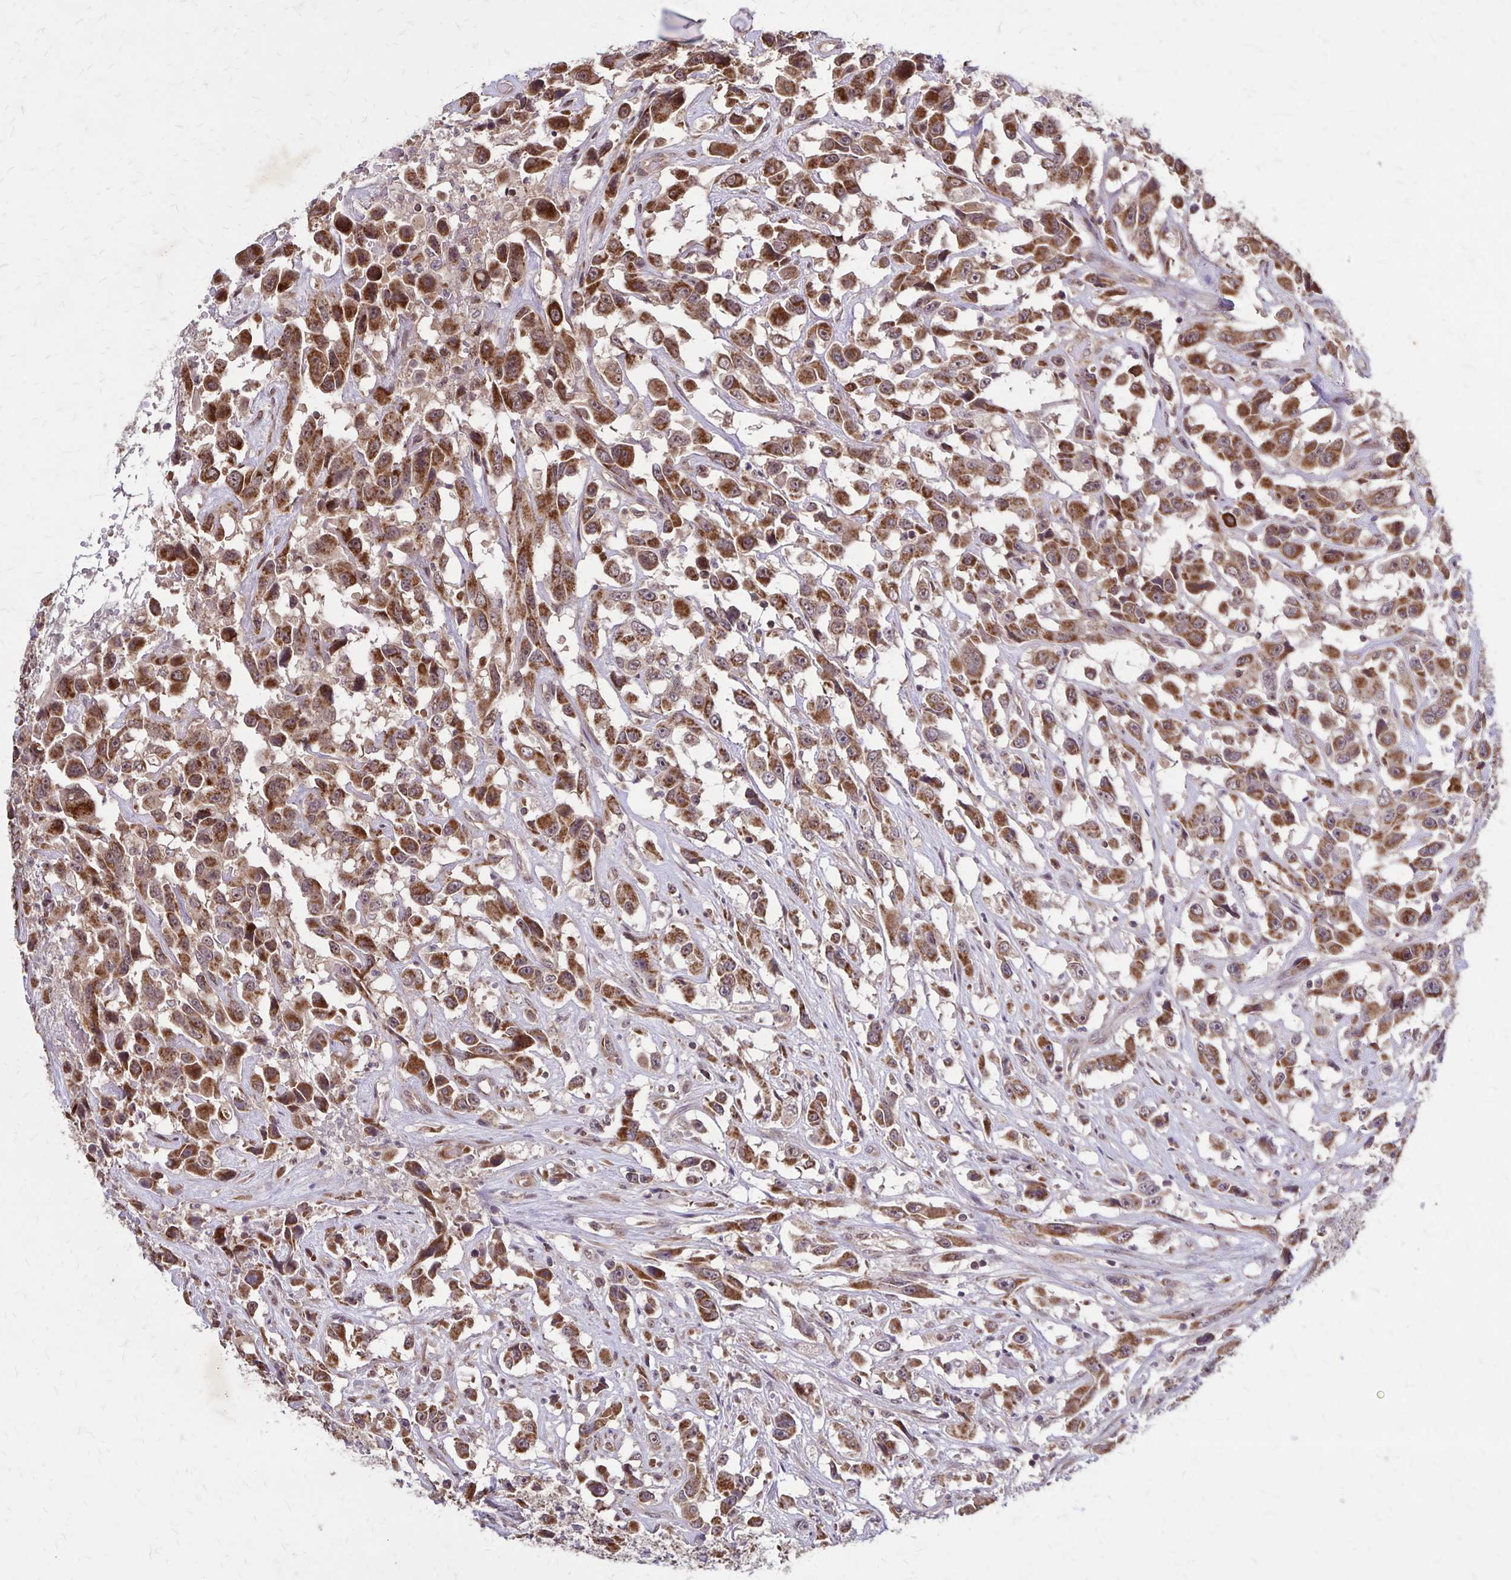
{"staining": {"intensity": "strong", "quantity": ">75%", "location": "cytoplasmic/membranous"}, "tissue": "urothelial cancer", "cell_type": "Tumor cells", "image_type": "cancer", "snomed": [{"axis": "morphology", "description": "Urothelial carcinoma, High grade"}, {"axis": "topography", "description": "Urinary bladder"}], "caption": "Brown immunohistochemical staining in human urothelial cancer reveals strong cytoplasmic/membranous positivity in about >75% of tumor cells. Nuclei are stained in blue.", "gene": "NFS1", "patient": {"sex": "male", "age": 53}}